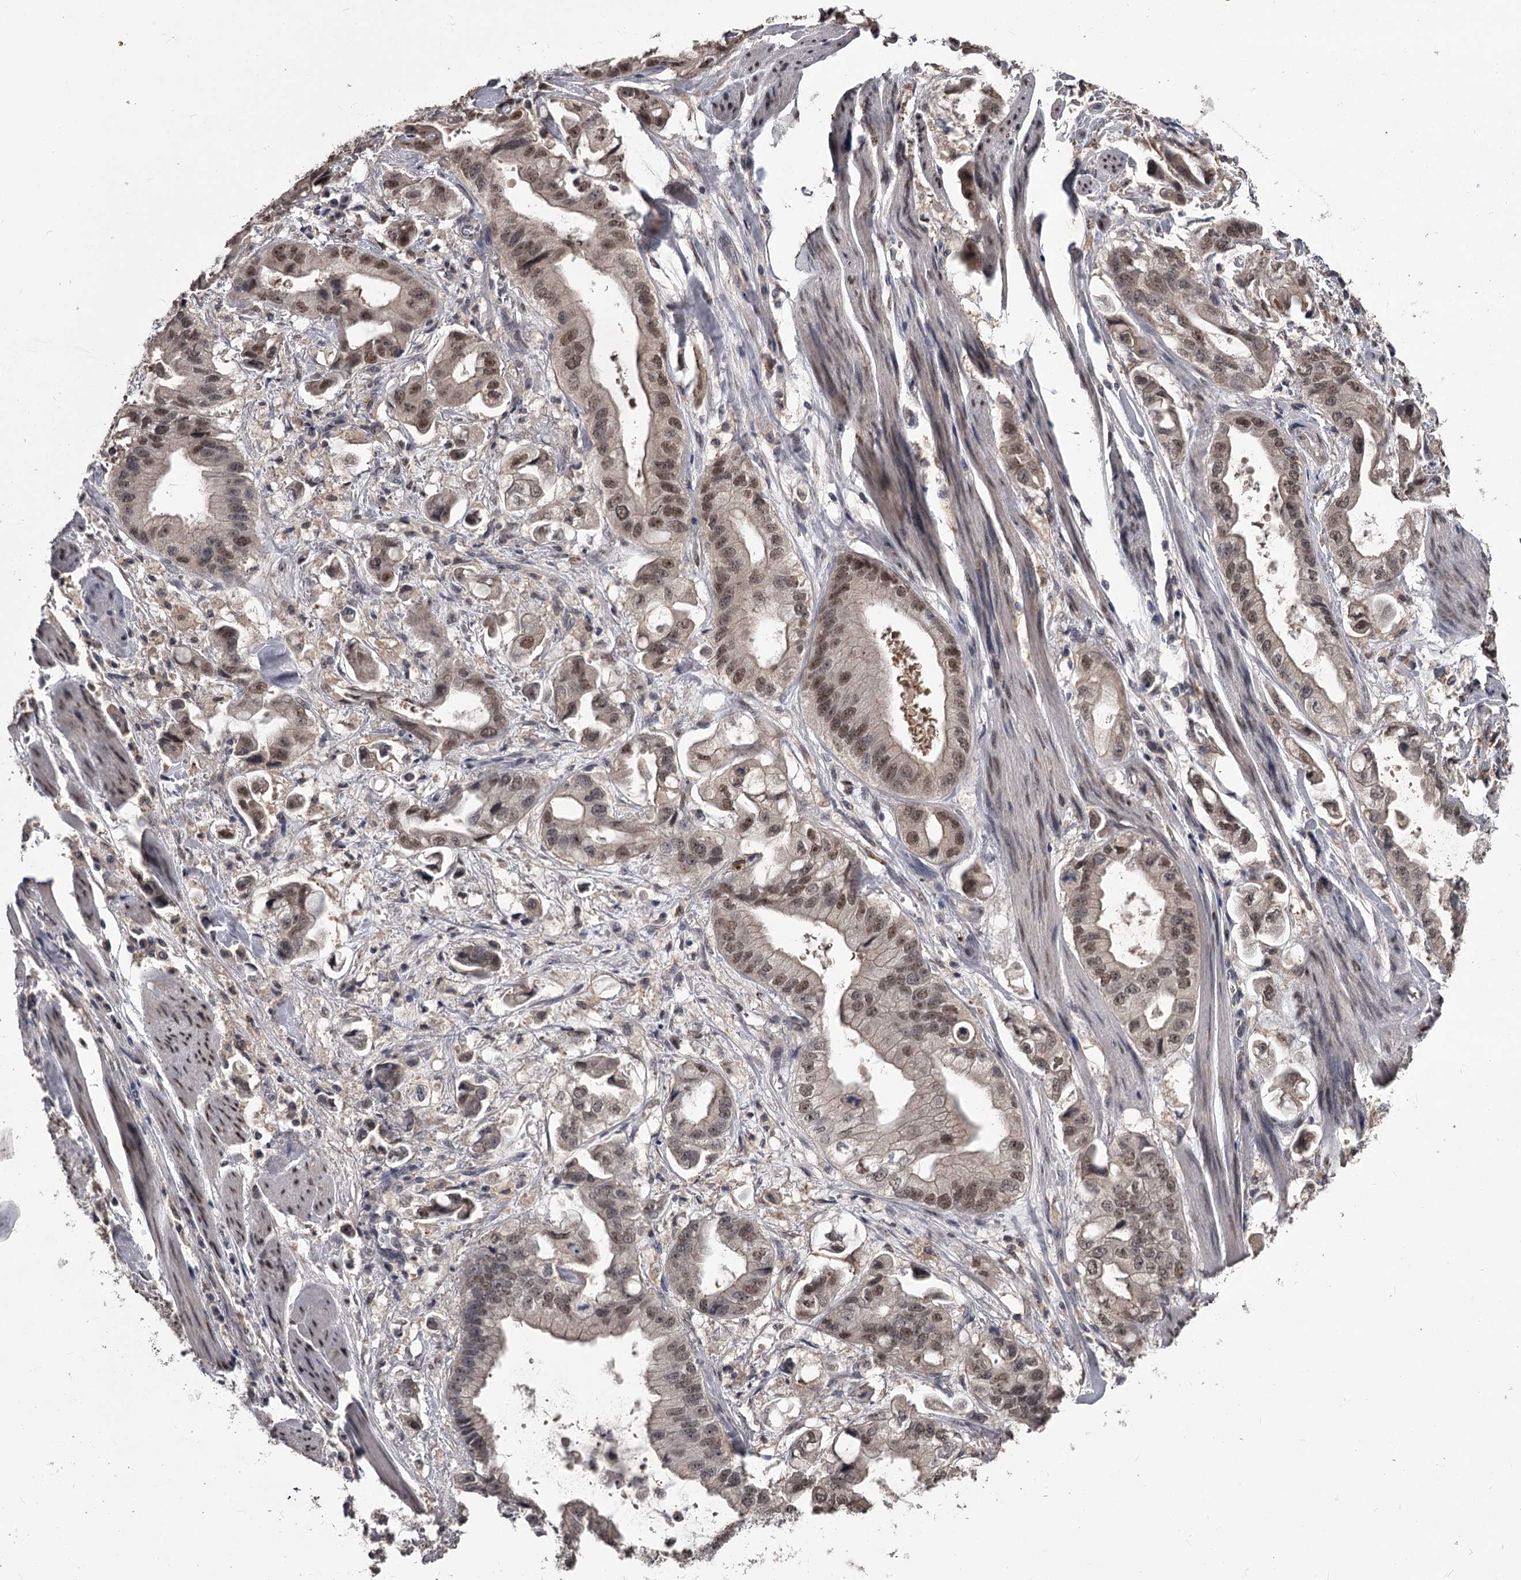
{"staining": {"intensity": "moderate", "quantity": ">75%", "location": "nuclear"}, "tissue": "stomach cancer", "cell_type": "Tumor cells", "image_type": "cancer", "snomed": [{"axis": "morphology", "description": "Adenocarcinoma, NOS"}, {"axis": "topography", "description": "Stomach"}], "caption": "A brown stain shows moderate nuclear staining of a protein in adenocarcinoma (stomach) tumor cells. The protein is shown in brown color, while the nuclei are stained blue.", "gene": "PRPF40B", "patient": {"sex": "male", "age": 62}}